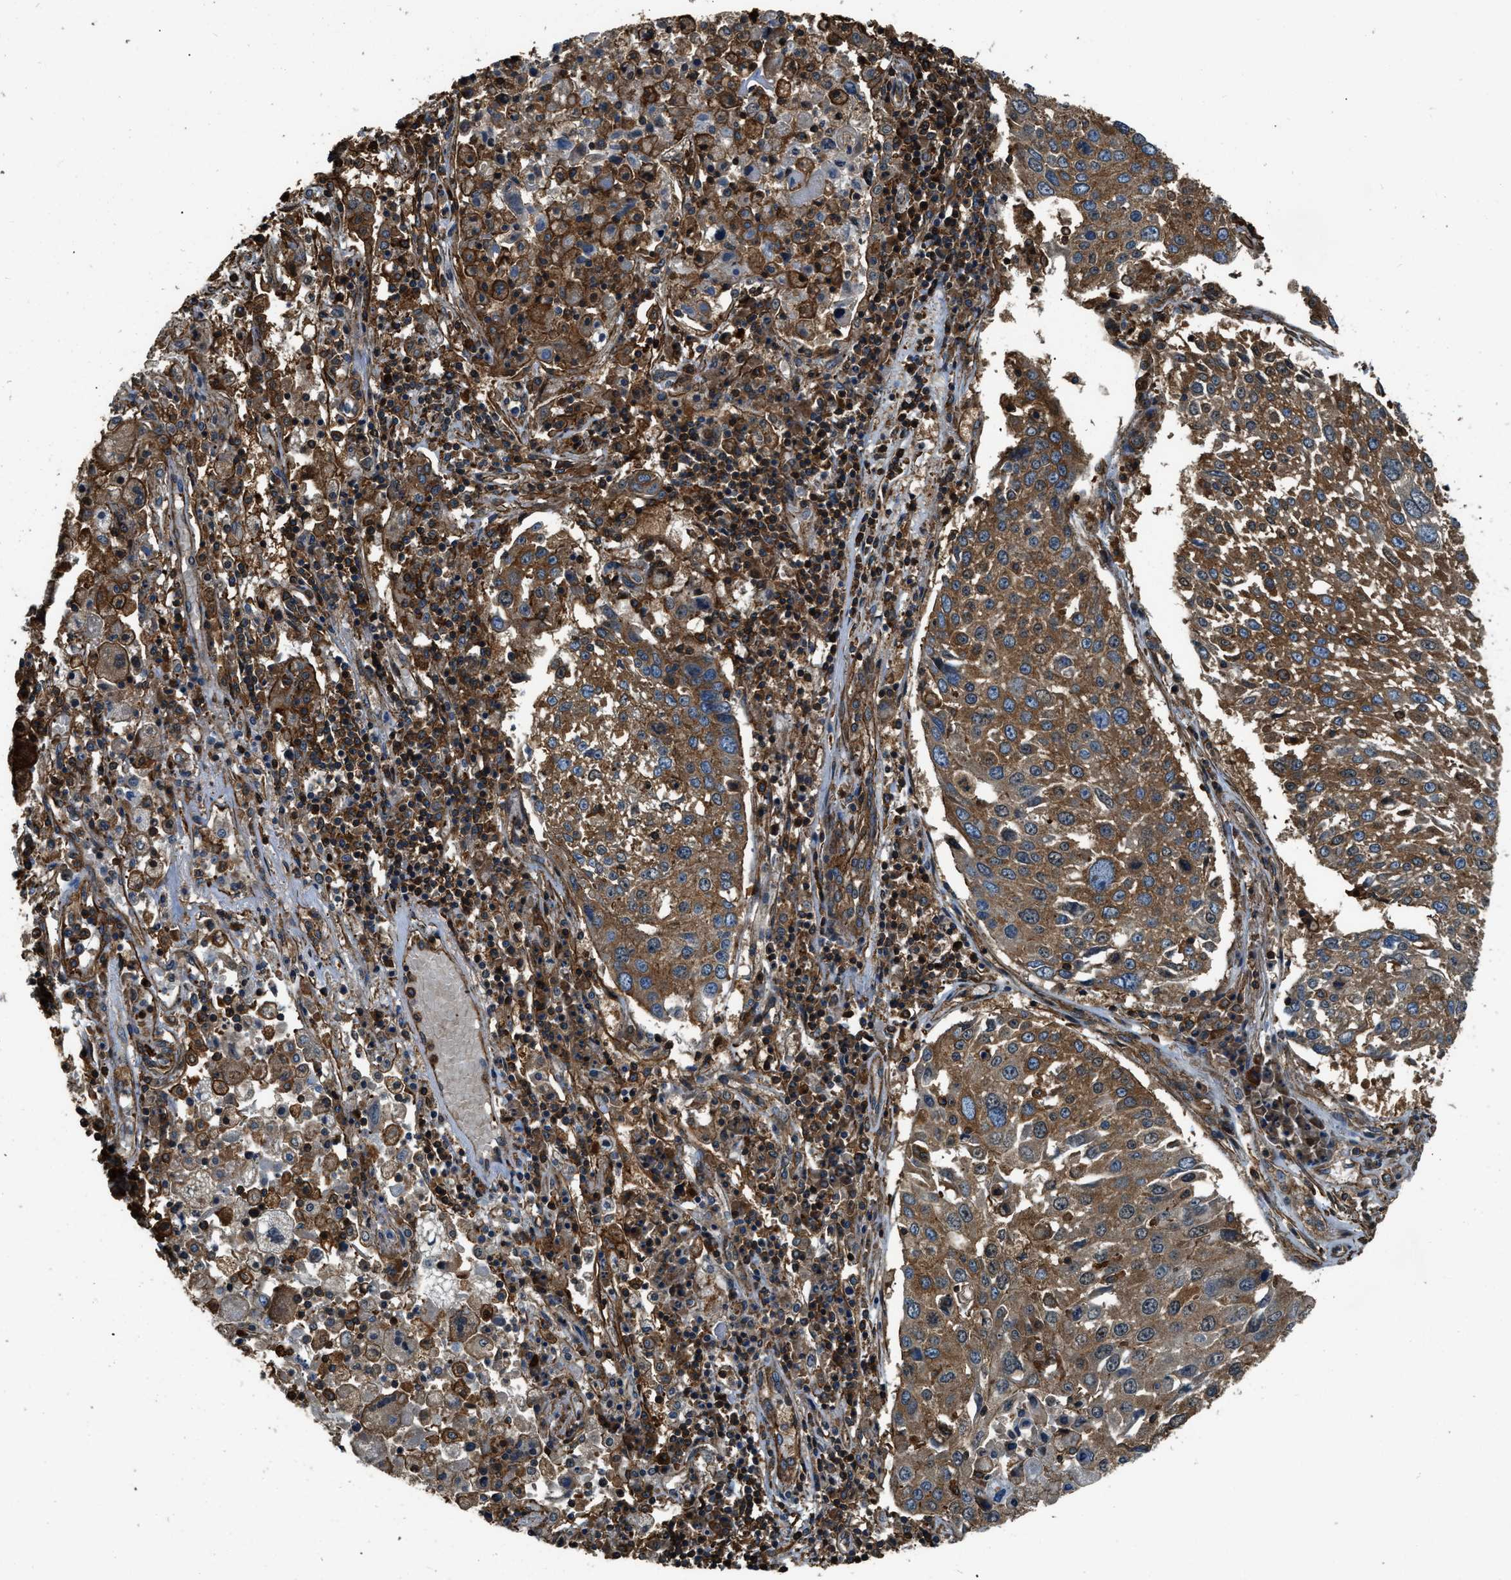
{"staining": {"intensity": "strong", "quantity": ">75%", "location": "cytoplasmic/membranous"}, "tissue": "lung cancer", "cell_type": "Tumor cells", "image_type": "cancer", "snomed": [{"axis": "morphology", "description": "Squamous cell carcinoma, NOS"}, {"axis": "topography", "description": "Lung"}], "caption": "This micrograph reveals immunohistochemistry staining of human lung squamous cell carcinoma, with high strong cytoplasmic/membranous staining in approximately >75% of tumor cells.", "gene": "YARS1", "patient": {"sex": "male", "age": 65}}